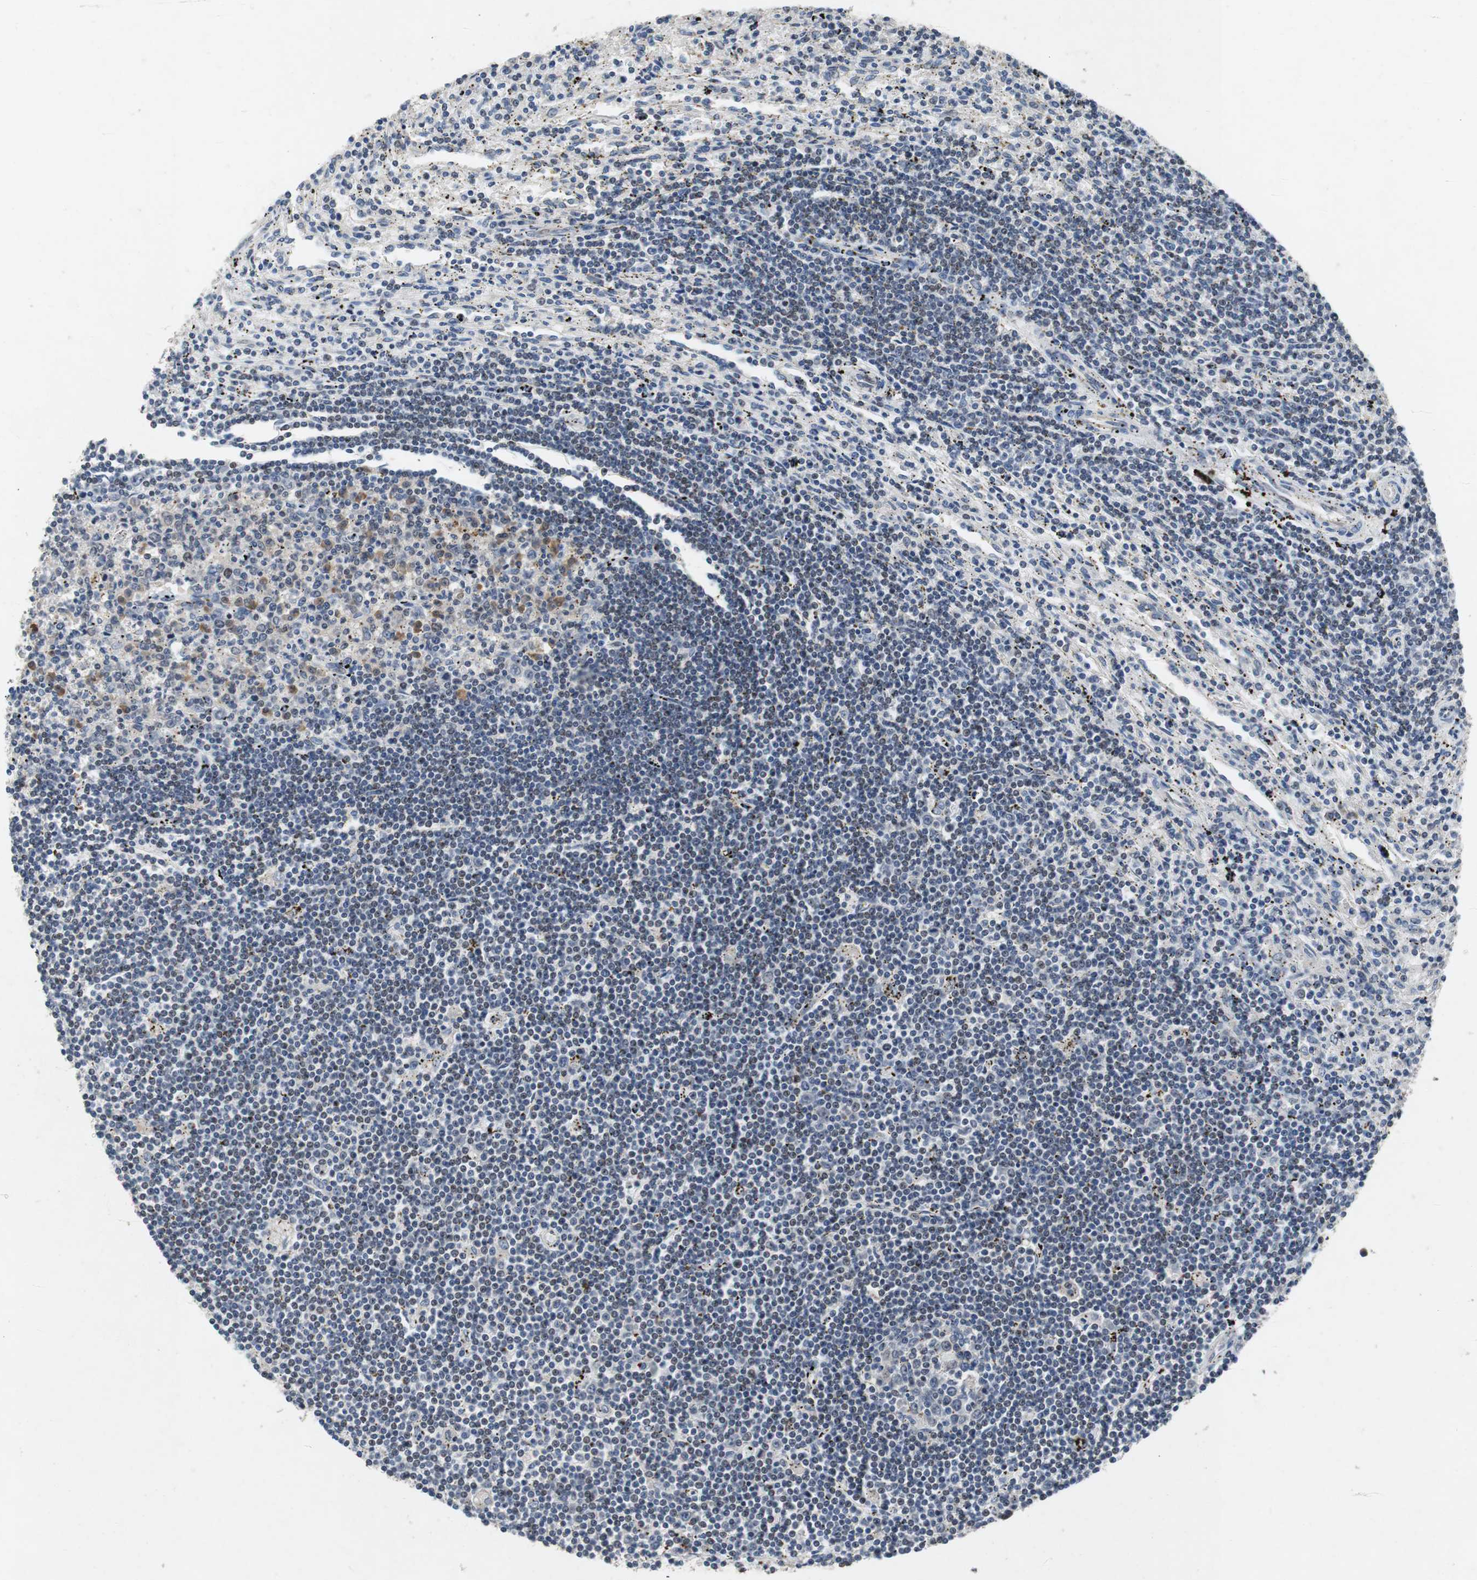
{"staining": {"intensity": "moderate", "quantity": "<25%", "location": "cytoplasmic/membranous"}, "tissue": "lymphoma", "cell_type": "Tumor cells", "image_type": "cancer", "snomed": [{"axis": "morphology", "description": "Malignant lymphoma, non-Hodgkin's type, Low grade"}, {"axis": "topography", "description": "Spleen"}], "caption": "The photomicrograph exhibits staining of lymphoma, revealing moderate cytoplasmic/membranous protein expression (brown color) within tumor cells.", "gene": "TP63", "patient": {"sex": "male", "age": 76}}